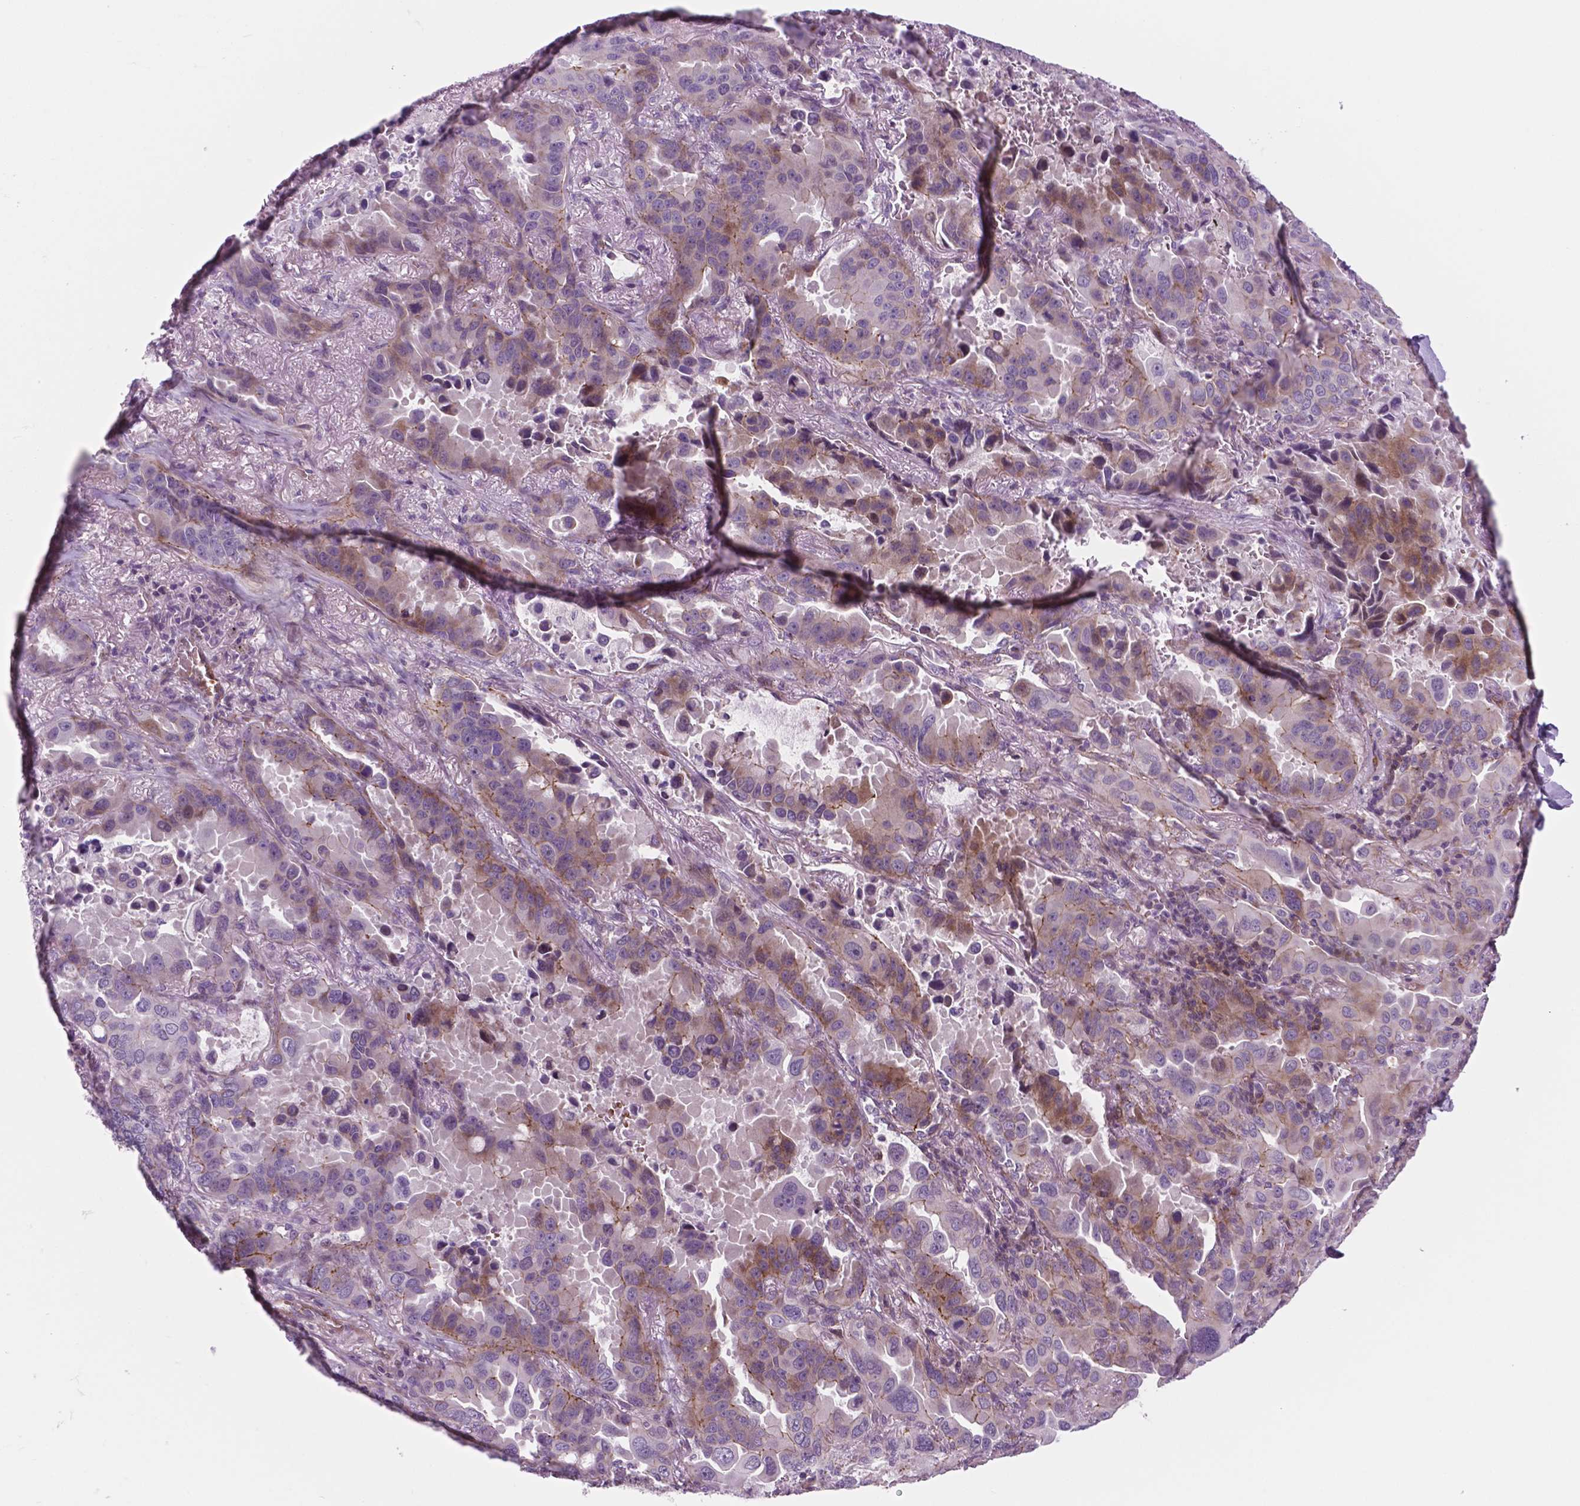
{"staining": {"intensity": "moderate", "quantity": "25%-75%", "location": "cytoplasmic/membranous"}, "tissue": "lung cancer", "cell_type": "Tumor cells", "image_type": "cancer", "snomed": [{"axis": "morphology", "description": "Adenocarcinoma, NOS"}, {"axis": "topography", "description": "Lung"}], "caption": "Lung cancer stained for a protein reveals moderate cytoplasmic/membranous positivity in tumor cells.", "gene": "RND3", "patient": {"sex": "male", "age": 64}}